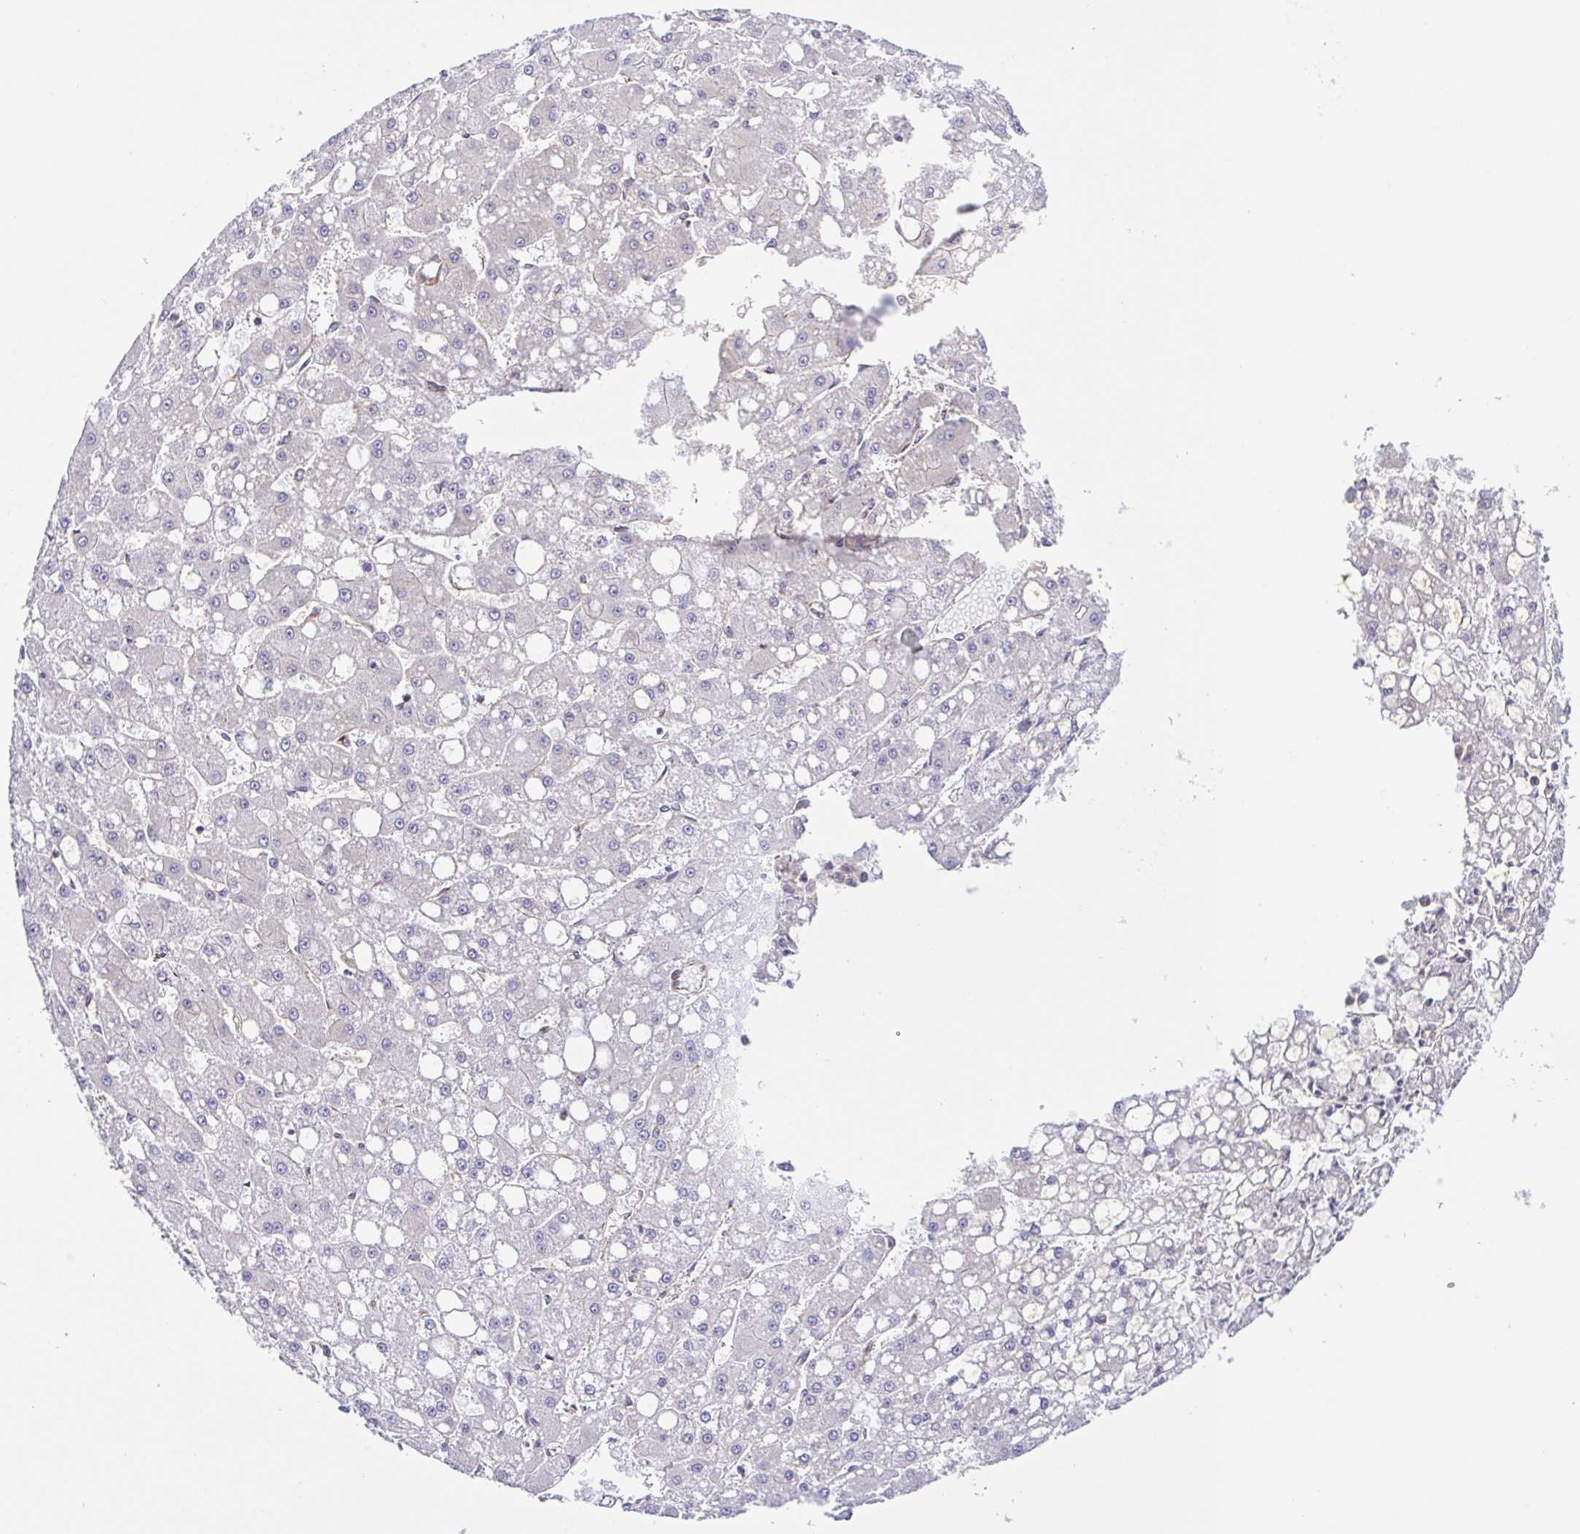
{"staining": {"intensity": "negative", "quantity": "none", "location": "none"}, "tissue": "liver cancer", "cell_type": "Tumor cells", "image_type": "cancer", "snomed": [{"axis": "morphology", "description": "Carcinoma, Hepatocellular, NOS"}, {"axis": "topography", "description": "Liver"}], "caption": "Tumor cells are negative for protein expression in human liver hepatocellular carcinoma. (DAB (3,3'-diaminobenzidine) IHC, high magnification).", "gene": "KIF5B", "patient": {"sex": "male", "age": 67}}